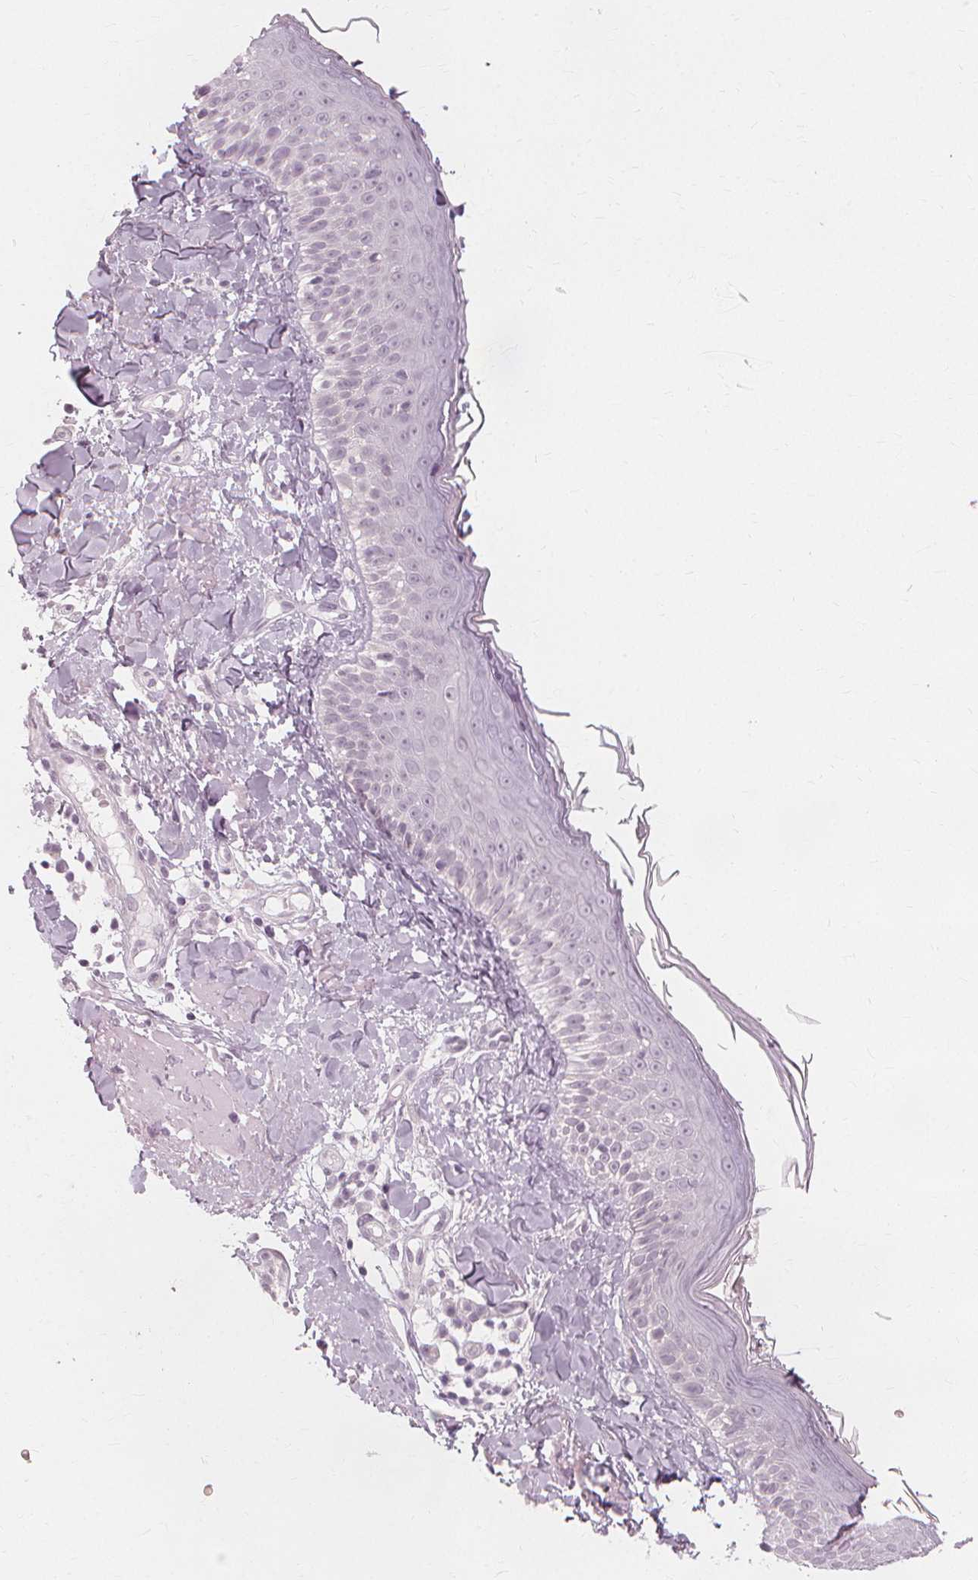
{"staining": {"intensity": "negative", "quantity": "none", "location": "none"}, "tissue": "skin", "cell_type": "Fibroblasts", "image_type": "normal", "snomed": [{"axis": "morphology", "description": "Normal tissue, NOS"}, {"axis": "topography", "description": "Skin"}], "caption": "Photomicrograph shows no protein staining in fibroblasts of normal skin.", "gene": "NXPE1", "patient": {"sex": "male", "age": 73}}